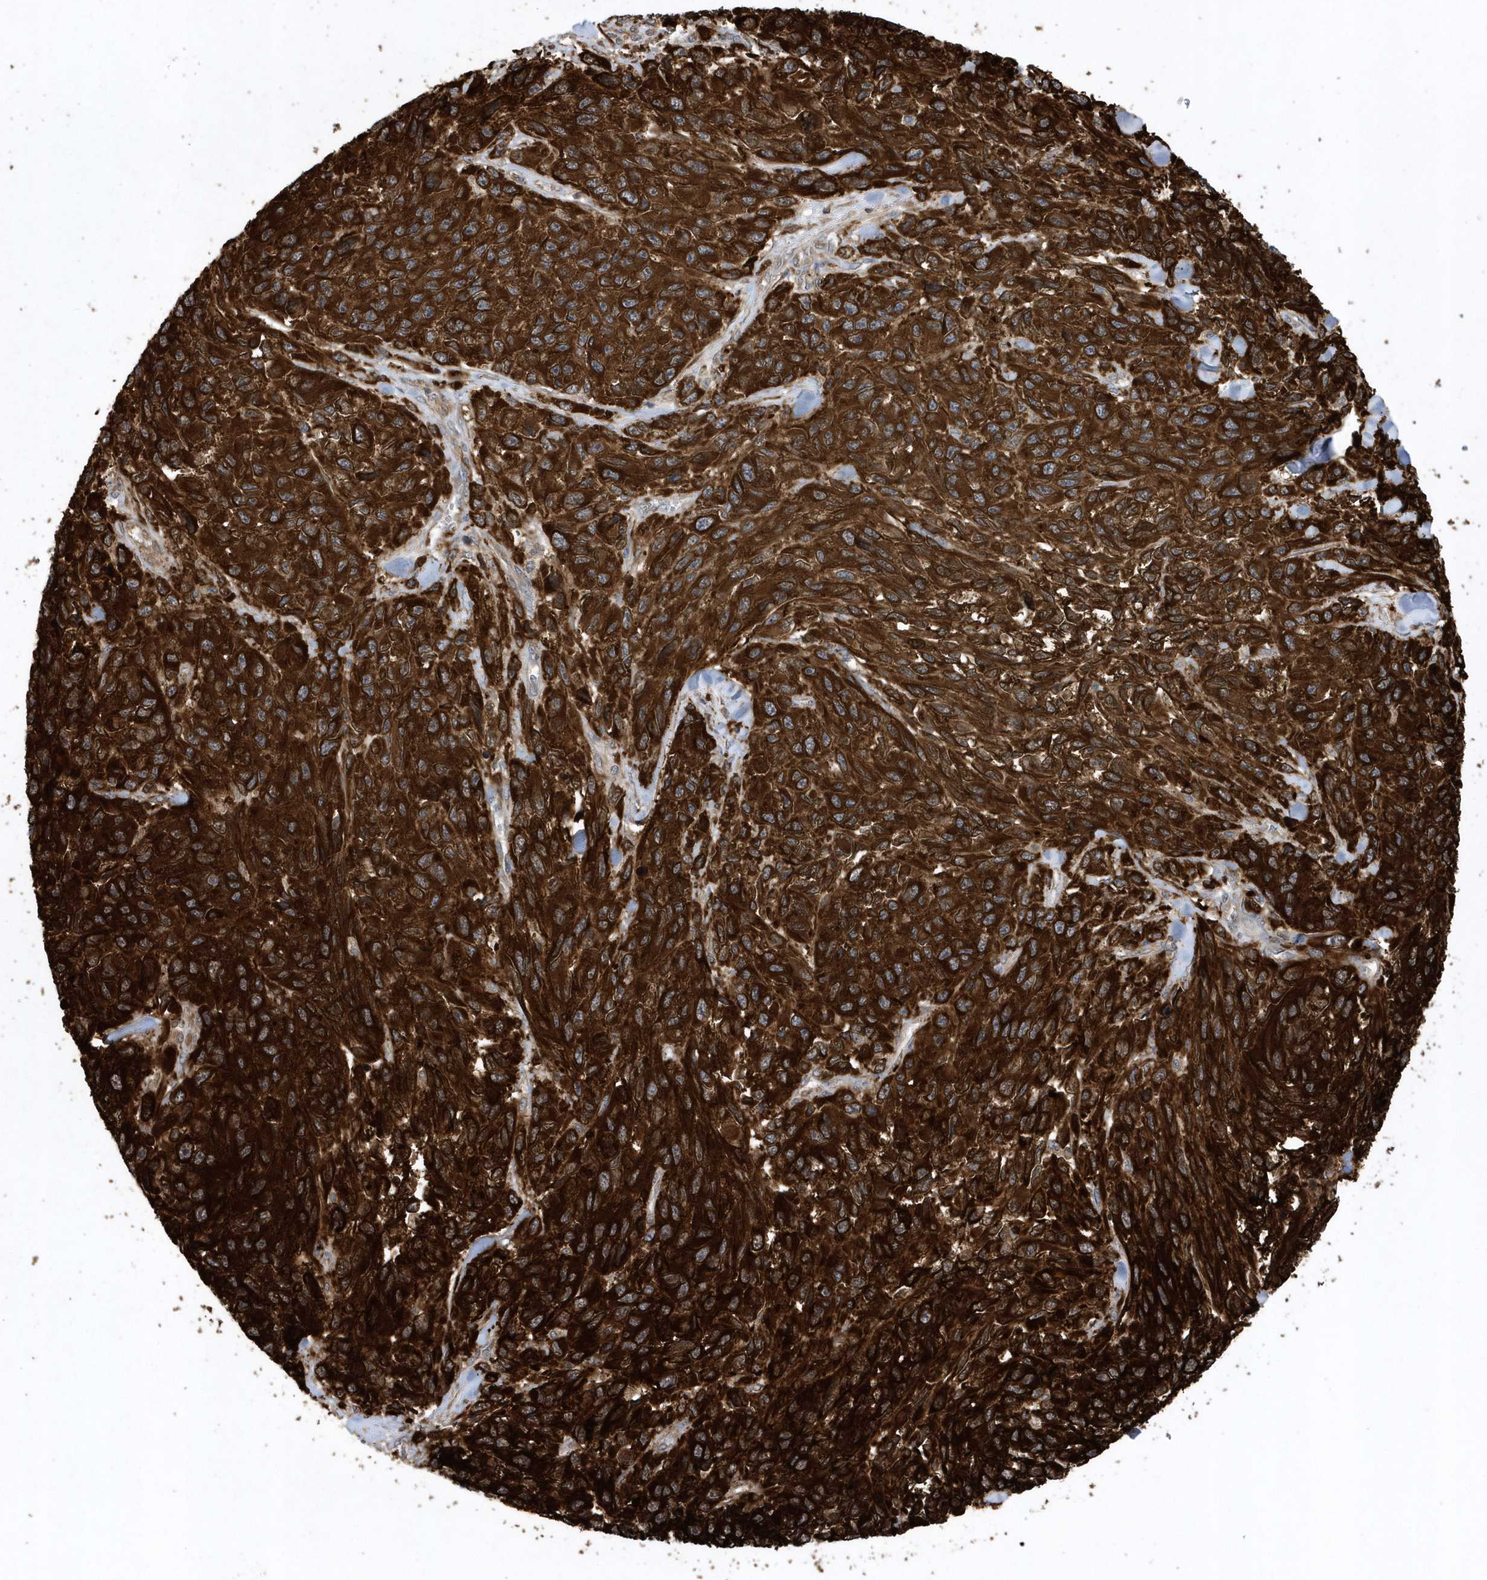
{"staining": {"intensity": "strong", "quantity": ">75%", "location": "cytoplasmic/membranous"}, "tissue": "melanoma", "cell_type": "Tumor cells", "image_type": "cancer", "snomed": [{"axis": "morphology", "description": "Malignant melanoma, NOS"}, {"axis": "topography", "description": "Skin"}], "caption": "Approximately >75% of tumor cells in malignant melanoma show strong cytoplasmic/membranous protein positivity as visualized by brown immunohistochemical staining.", "gene": "PAICS", "patient": {"sex": "female", "age": 96}}